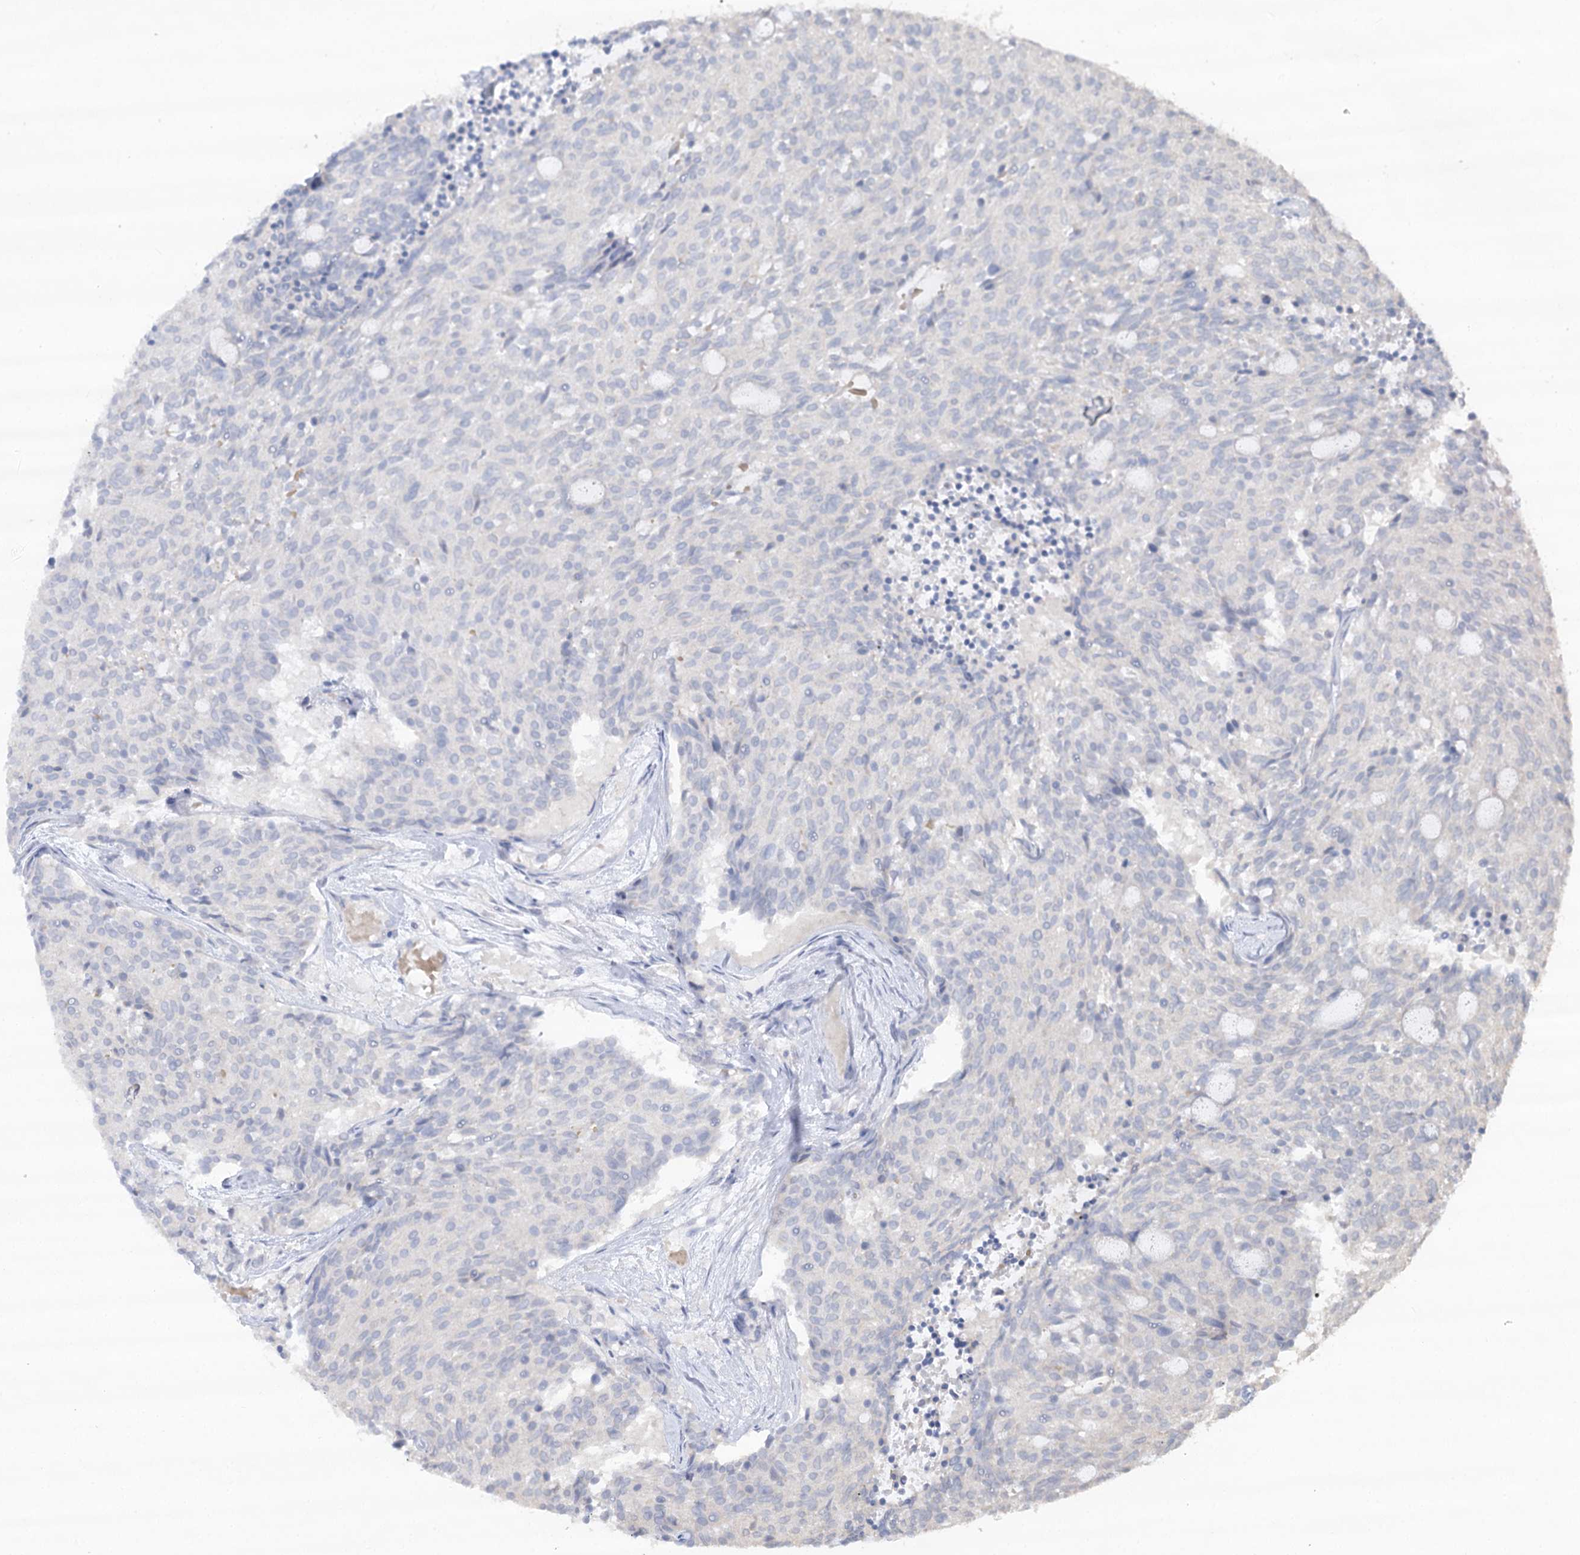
{"staining": {"intensity": "negative", "quantity": "none", "location": "none"}, "tissue": "carcinoid", "cell_type": "Tumor cells", "image_type": "cancer", "snomed": [{"axis": "morphology", "description": "Carcinoid, malignant, NOS"}, {"axis": "topography", "description": "Pancreas"}], "caption": "Tumor cells are negative for brown protein staining in carcinoid.", "gene": "TRAF3IP1", "patient": {"sex": "female", "age": 54}}